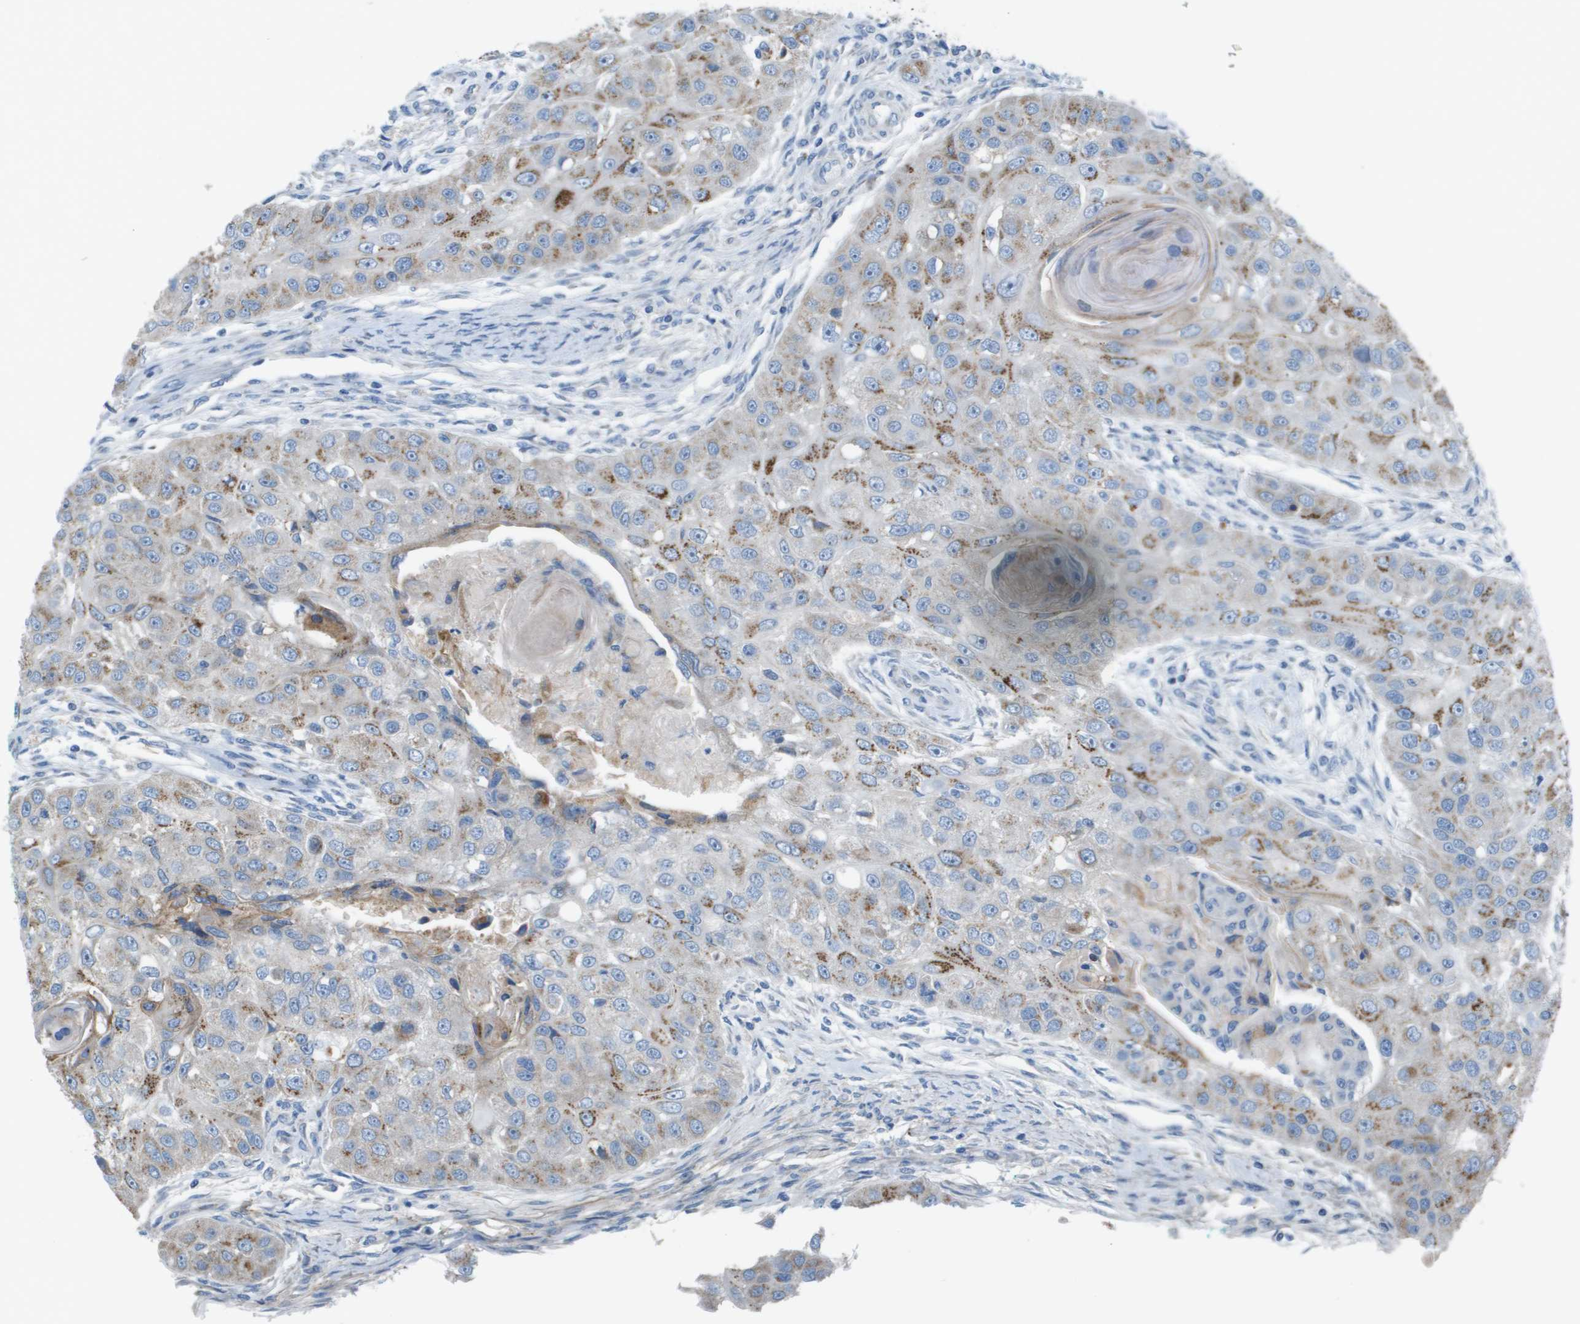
{"staining": {"intensity": "moderate", "quantity": "<25%", "location": "cytoplasmic/membranous"}, "tissue": "head and neck cancer", "cell_type": "Tumor cells", "image_type": "cancer", "snomed": [{"axis": "morphology", "description": "Normal tissue, NOS"}, {"axis": "morphology", "description": "Squamous cell carcinoma, NOS"}, {"axis": "topography", "description": "Skeletal muscle"}, {"axis": "topography", "description": "Head-Neck"}], "caption": "This is a micrograph of IHC staining of squamous cell carcinoma (head and neck), which shows moderate expression in the cytoplasmic/membranous of tumor cells.", "gene": "GALNT6", "patient": {"sex": "male", "age": 51}}